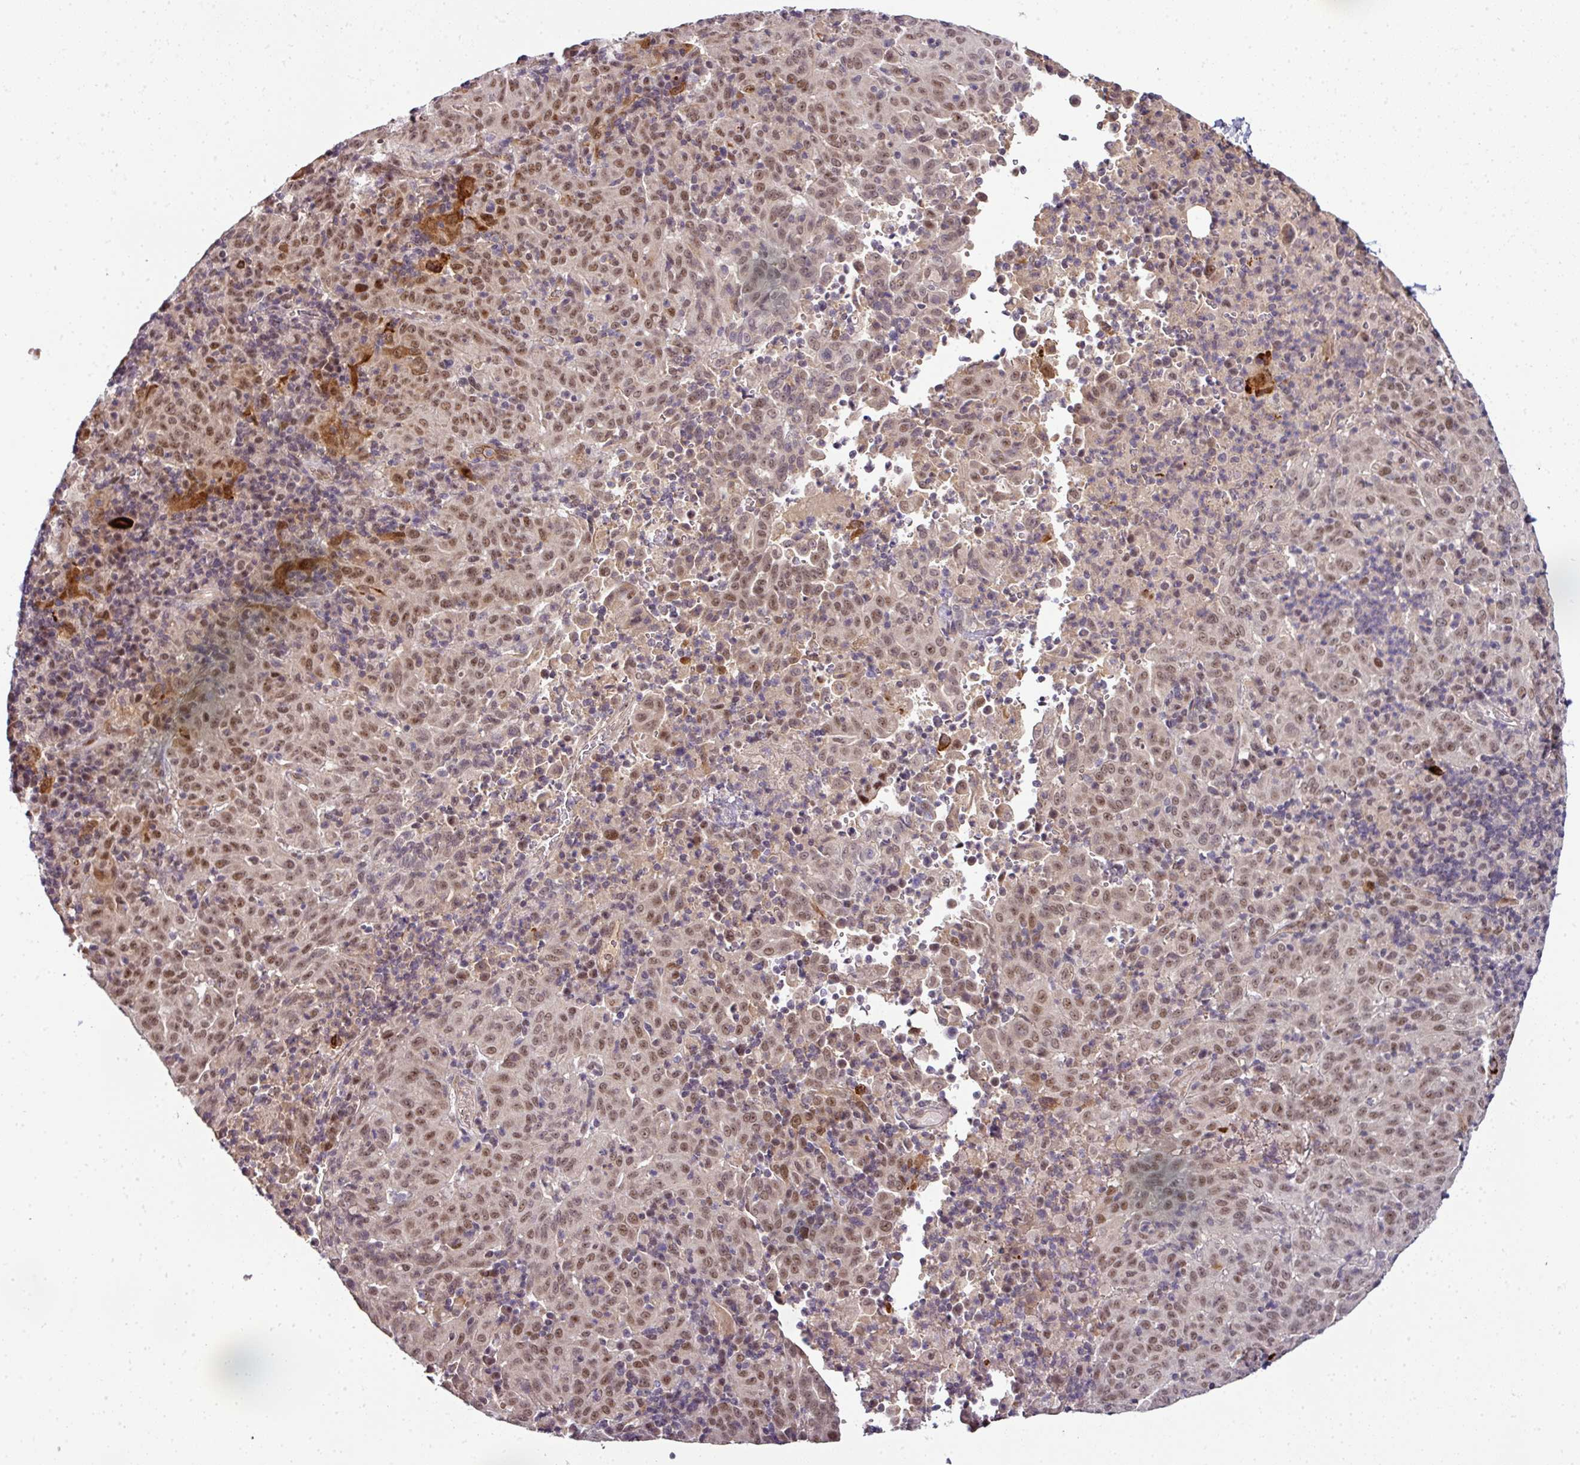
{"staining": {"intensity": "weak", "quantity": ">75%", "location": "nuclear"}, "tissue": "pancreatic cancer", "cell_type": "Tumor cells", "image_type": "cancer", "snomed": [{"axis": "morphology", "description": "Adenocarcinoma, NOS"}, {"axis": "topography", "description": "Pancreas"}], "caption": "Pancreatic cancer (adenocarcinoma) stained for a protein (brown) shows weak nuclear positive expression in approximately >75% of tumor cells.", "gene": "NAPSA", "patient": {"sex": "male", "age": 63}}